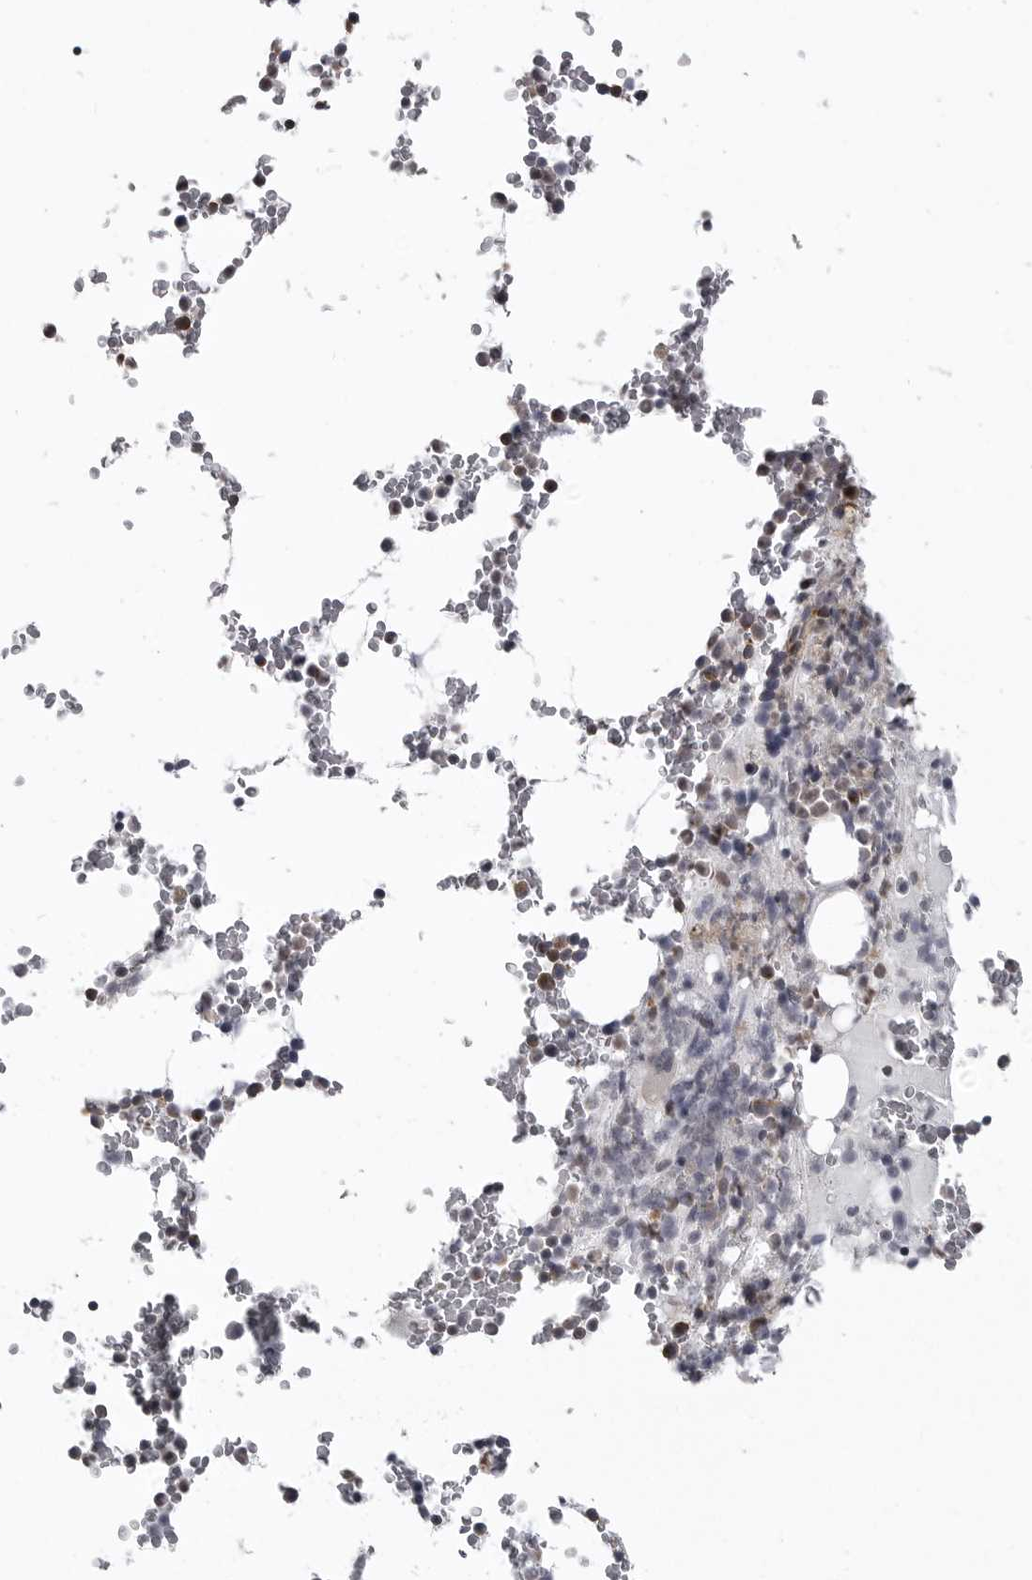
{"staining": {"intensity": "weak", "quantity": ">75%", "location": "cytoplasmic/membranous"}, "tissue": "bone marrow", "cell_type": "Hematopoietic cells", "image_type": "normal", "snomed": [{"axis": "morphology", "description": "Normal tissue, NOS"}, {"axis": "topography", "description": "Bone marrow"}], "caption": "Weak cytoplasmic/membranous expression for a protein is appreciated in about >75% of hematopoietic cells of unremarkable bone marrow using immunohistochemistry (IHC).", "gene": "ZNRF1", "patient": {"sex": "male", "age": 58}}